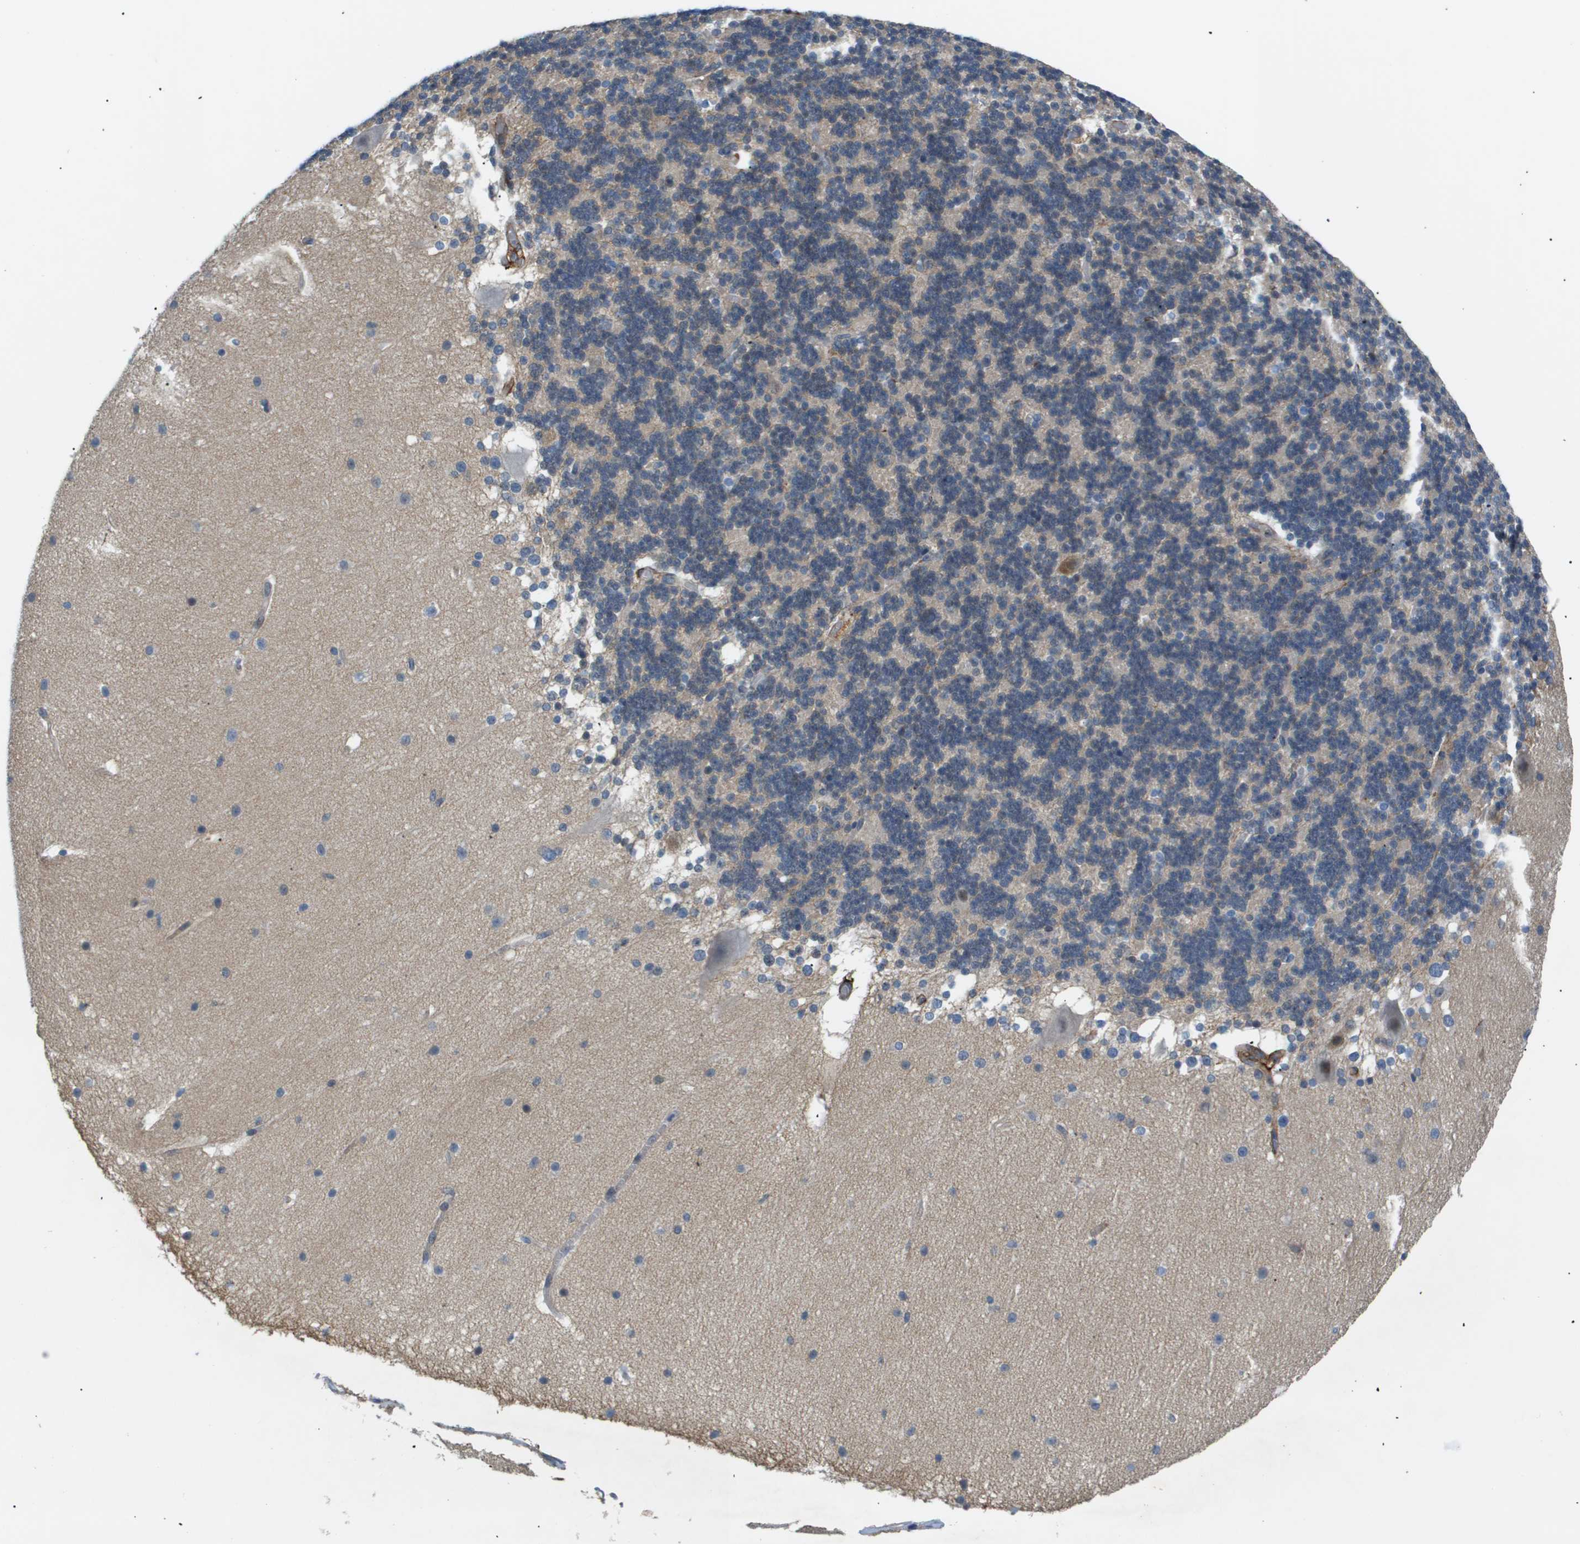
{"staining": {"intensity": "weak", "quantity": "25%-75%", "location": "cytoplasmic/membranous"}, "tissue": "cerebellum", "cell_type": "Cells in granular layer", "image_type": "normal", "snomed": [{"axis": "morphology", "description": "Normal tissue, NOS"}, {"axis": "topography", "description": "Cerebellum"}], "caption": "Immunohistochemistry (IHC) image of unremarkable cerebellum: cerebellum stained using immunohistochemistry (IHC) demonstrates low levels of weak protein expression localized specifically in the cytoplasmic/membranous of cells in granular layer, appearing as a cytoplasmic/membranous brown color.", "gene": "OTUD5", "patient": {"sex": "female", "age": 19}}